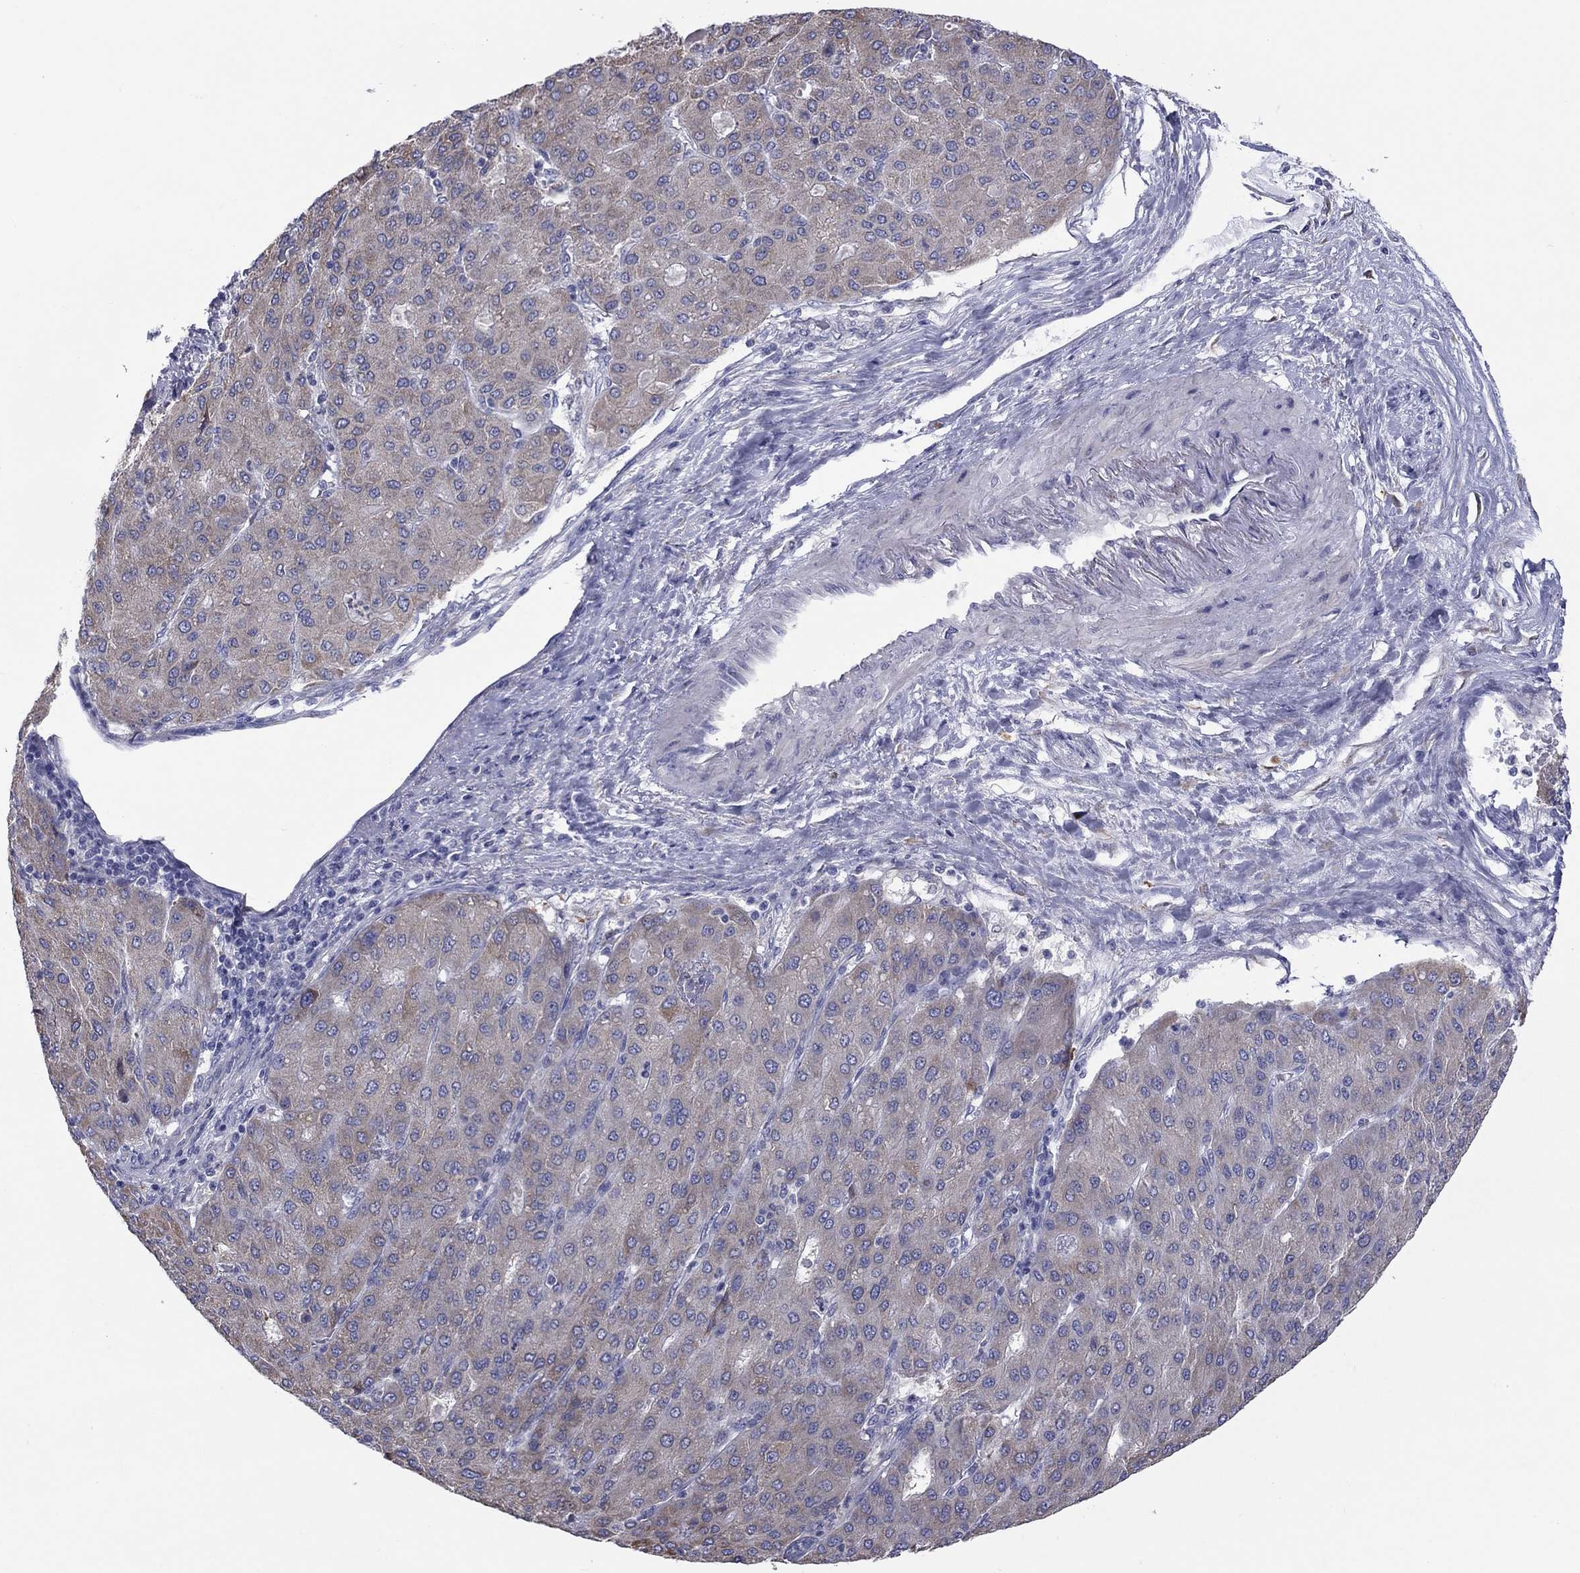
{"staining": {"intensity": "weak", "quantity": "<25%", "location": "cytoplasmic/membranous"}, "tissue": "liver cancer", "cell_type": "Tumor cells", "image_type": "cancer", "snomed": [{"axis": "morphology", "description": "Carcinoma, Hepatocellular, NOS"}, {"axis": "topography", "description": "Liver"}], "caption": "Image shows no significant protein staining in tumor cells of liver cancer.", "gene": "TMPRSS11A", "patient": {"sex": "male", "age": 65}}